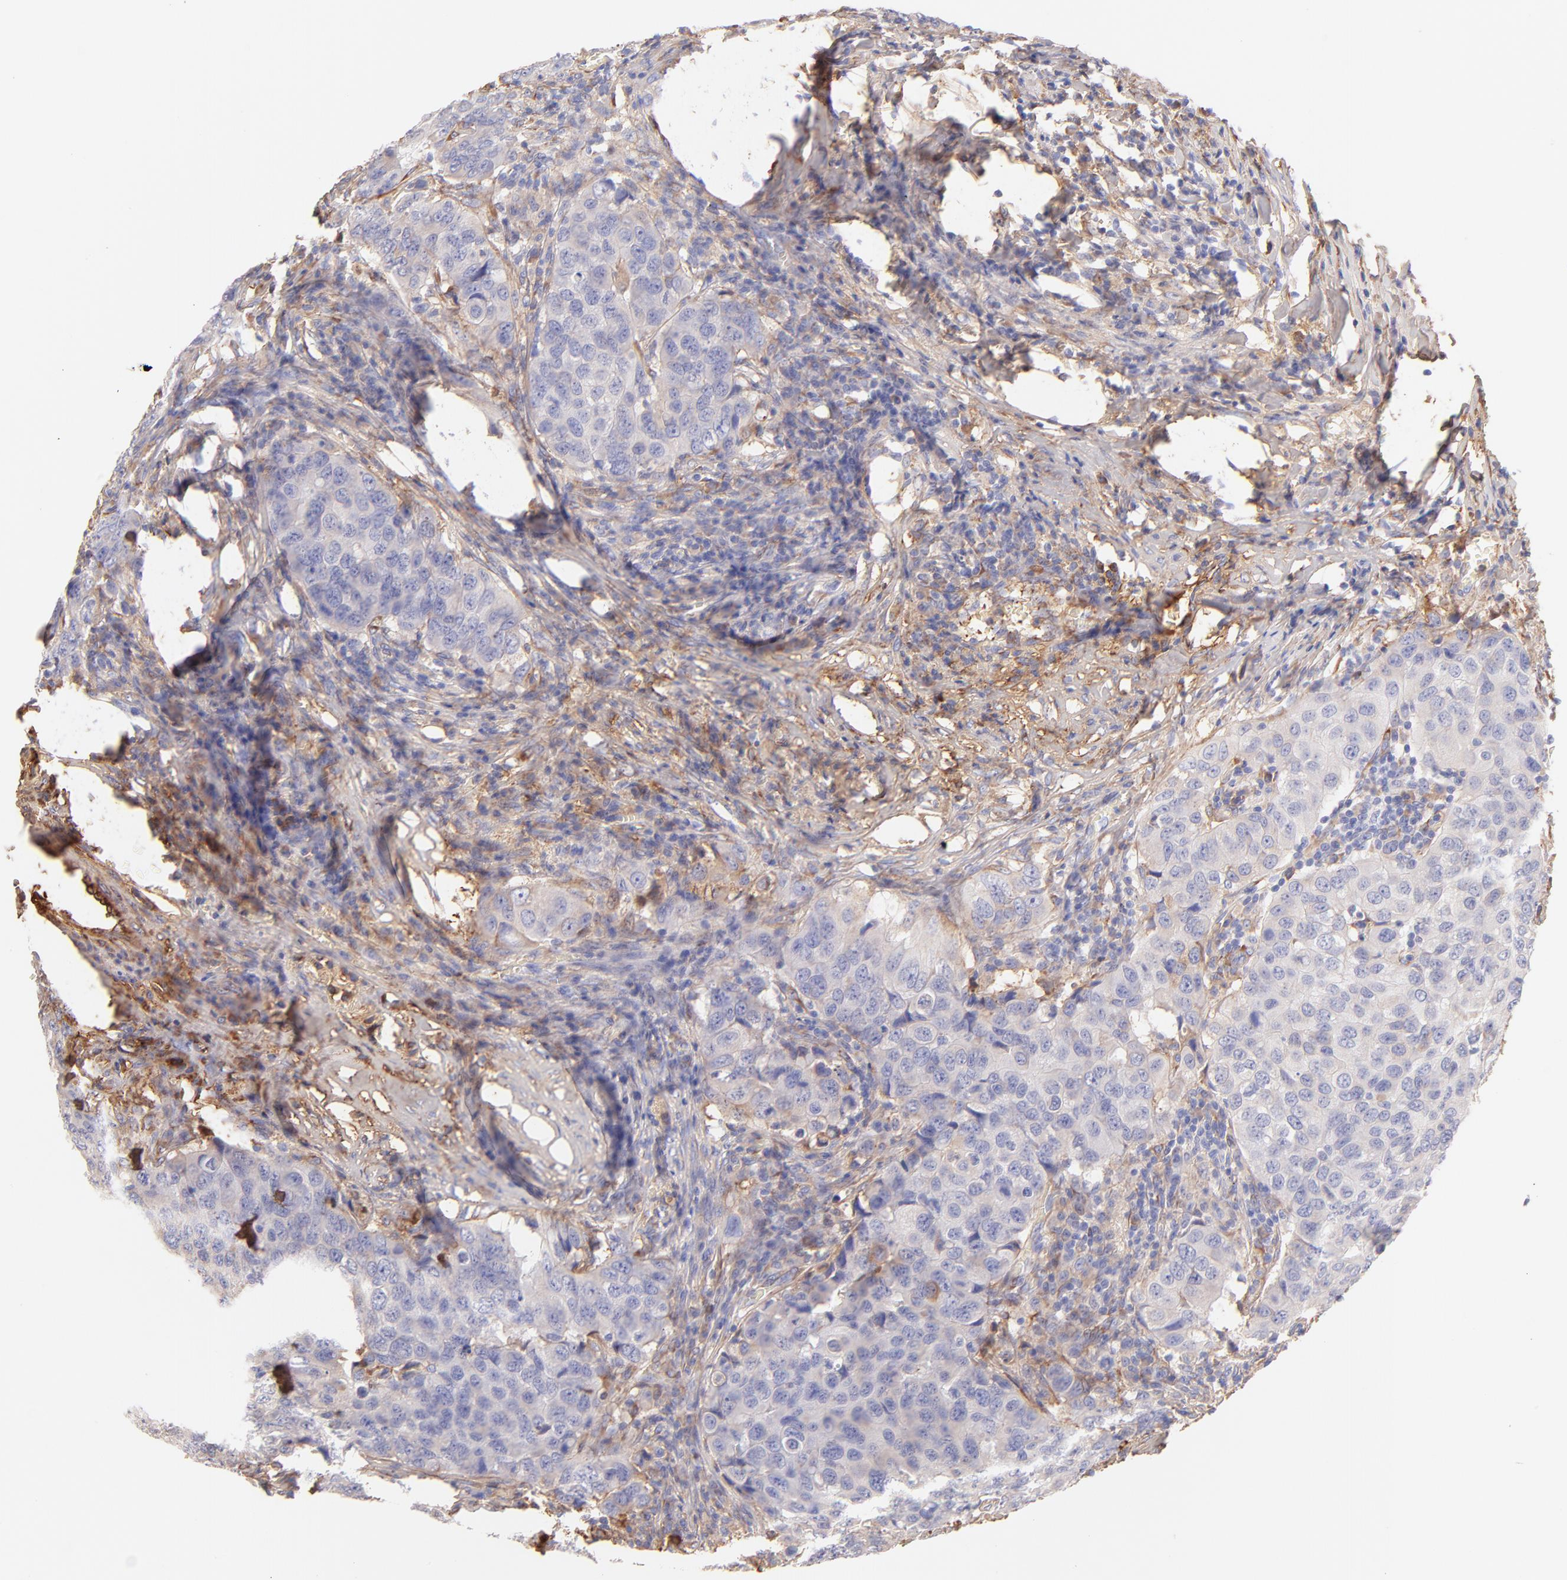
{"staining": {"intensity": "weak", "quantity": ">75%", "location": "cytoplasmic/membranous"}, "tissue": "breast cancer", "cell_type": "Tumor cells", "image_type": "cancer", "snomed": [{"axis": "morphology", "description": "Duct carcinoma"}, {"axis": "topography", "description": "Breast"}], "caption": "Immunohistochemistry (IHC) (DAB (3,3'-diaminobenzidine)) staining of human breast cancer (invasive ductal carcinoma) reveals weak cytoplasmic/membranous protein staining in about >75% of tumor cells.", "gene": "BGN", "patient": {"sex": "female", "age": 54}}